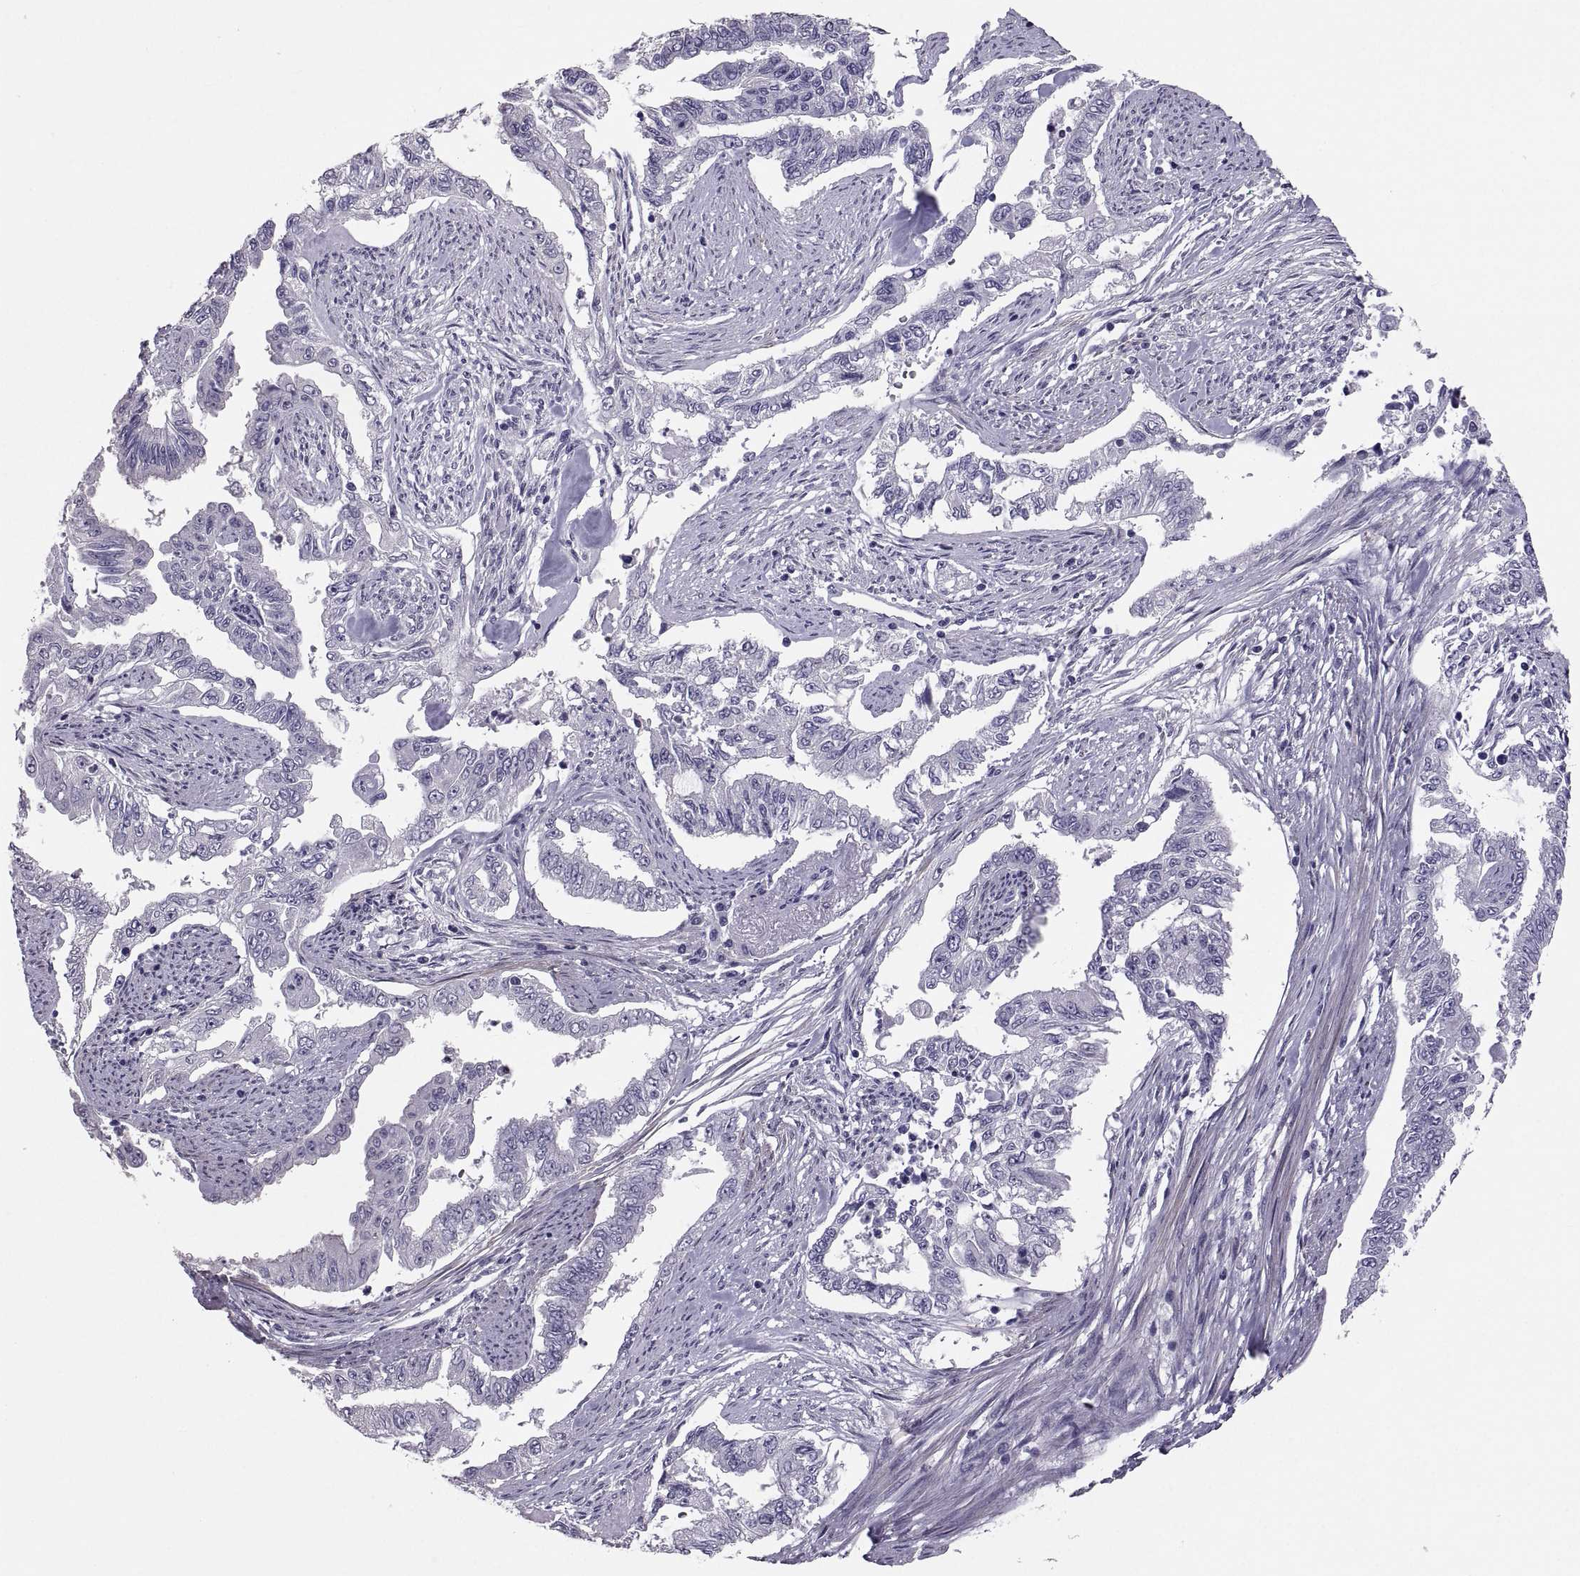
{"staining": {"intensity": "negative", "quantity": "none", "location": "none"}, "tissue": "endometrial cancer", "cell_type": "Tumor cells", "image_type": "cancer", "snomed": [{"axis": "morphology", "description": "Adenocarcinoma, NOS"}, {"axis": "topography", "description": "Uterus"}], "caption": "This is a histopathology image of IHC staining of endometrial cancer (adenocarcinoma), which shows no positivity in tumor cells. (Immunohistochemistry, brightfield microscopy, high magnification).", "gene": "IGSF1", "patient": {"sex": "female", "age": 59}}